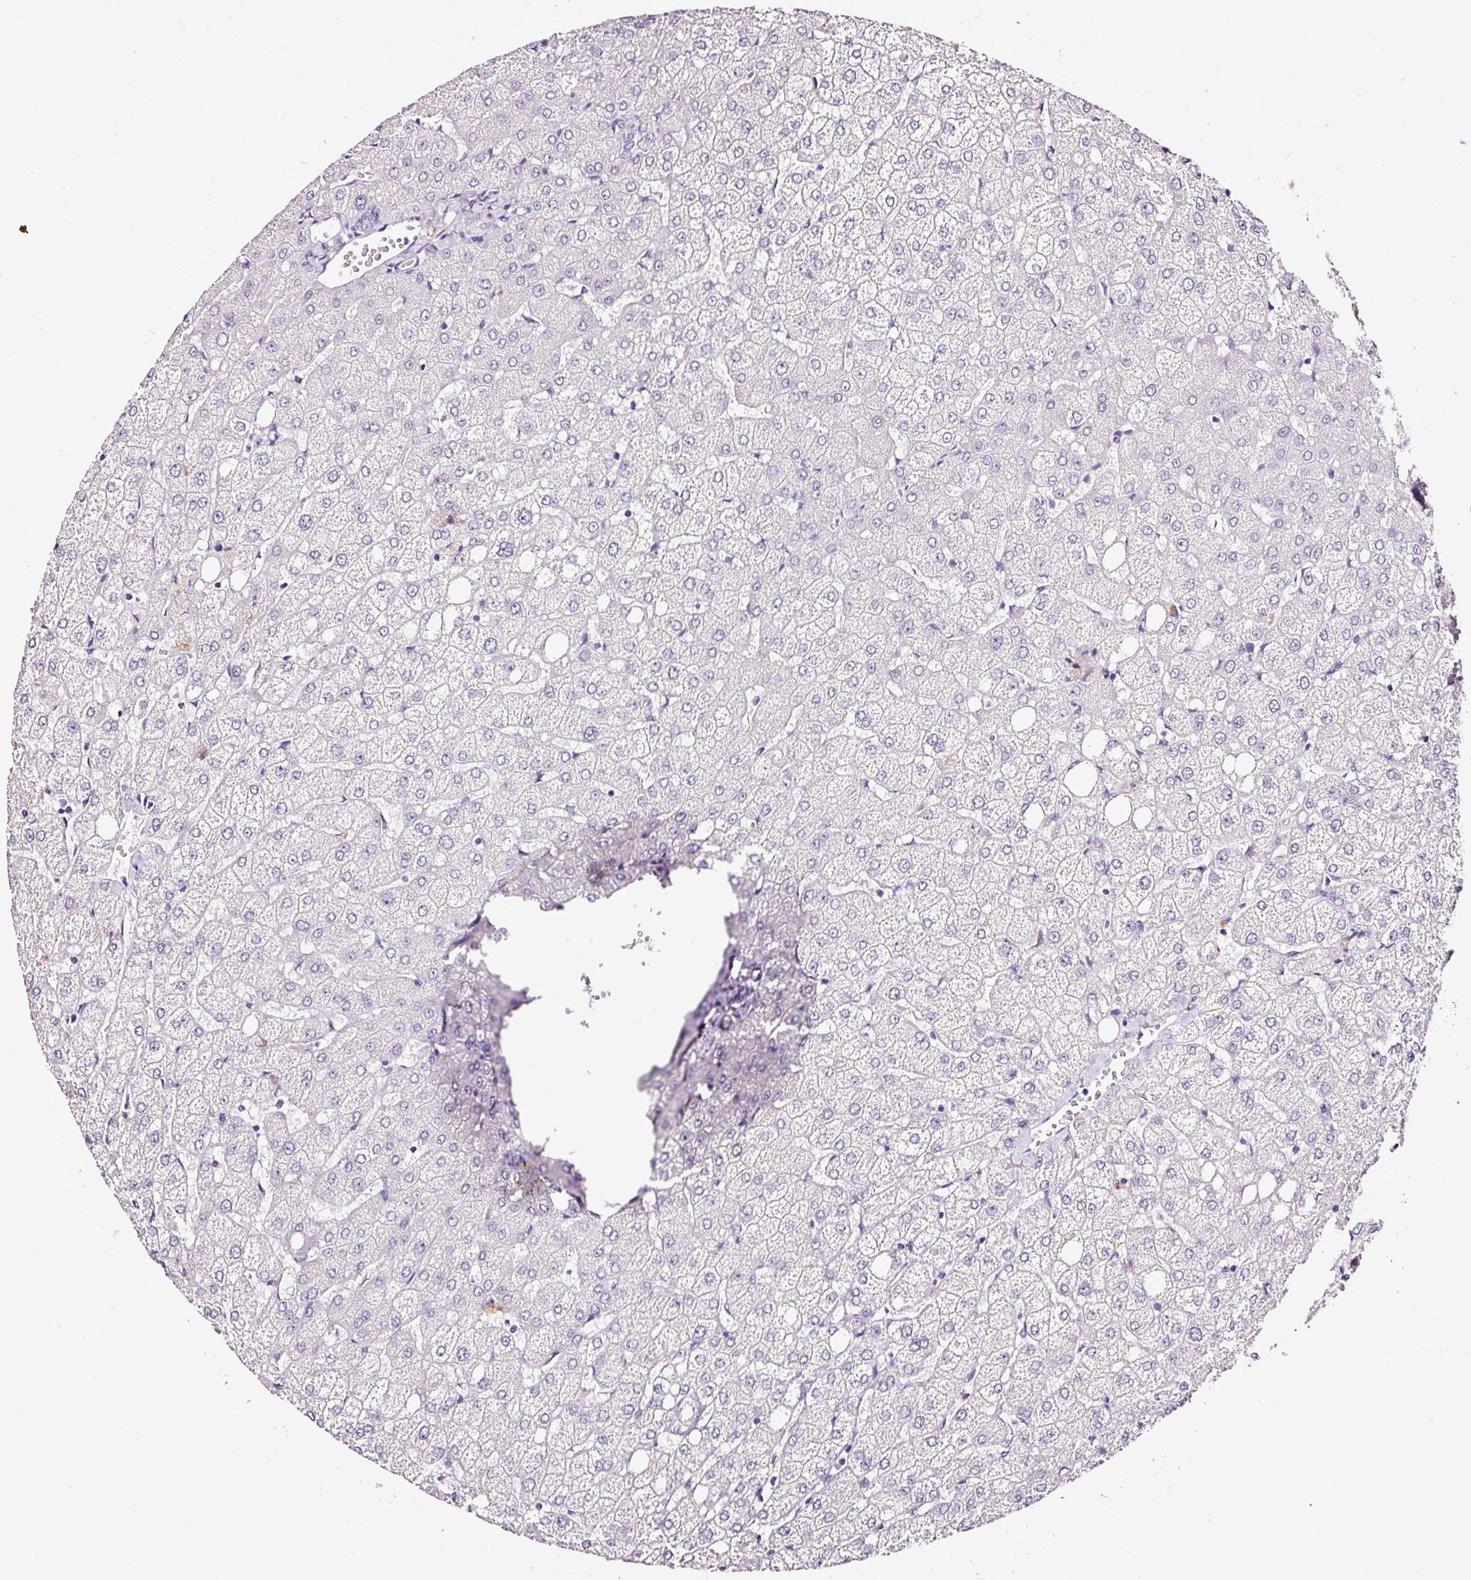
{"staining": {"intensity": "negative", "quantity": "none", "location": "none"}, "tissue": "liver", "cell_type": "Cholangiocytes", "image_type": "normal", "snomed": [{"axis": "morphology", "description": "Normal tissue, NOS"}, {"axis": "topography", "description": "Liver"}], "caption": "A histopathology image of liver stained for a protein shows no brown staining in cholangiocytes. Brightfield microscopy of immunohistochemistry (IHC) stained with DAB (3,3'-diaminobenzidine) (brown) and hematoxylin (blue), captured at high magnification.", "gene": "RTF2", "patient": {"sex": "female", "age": 54}}